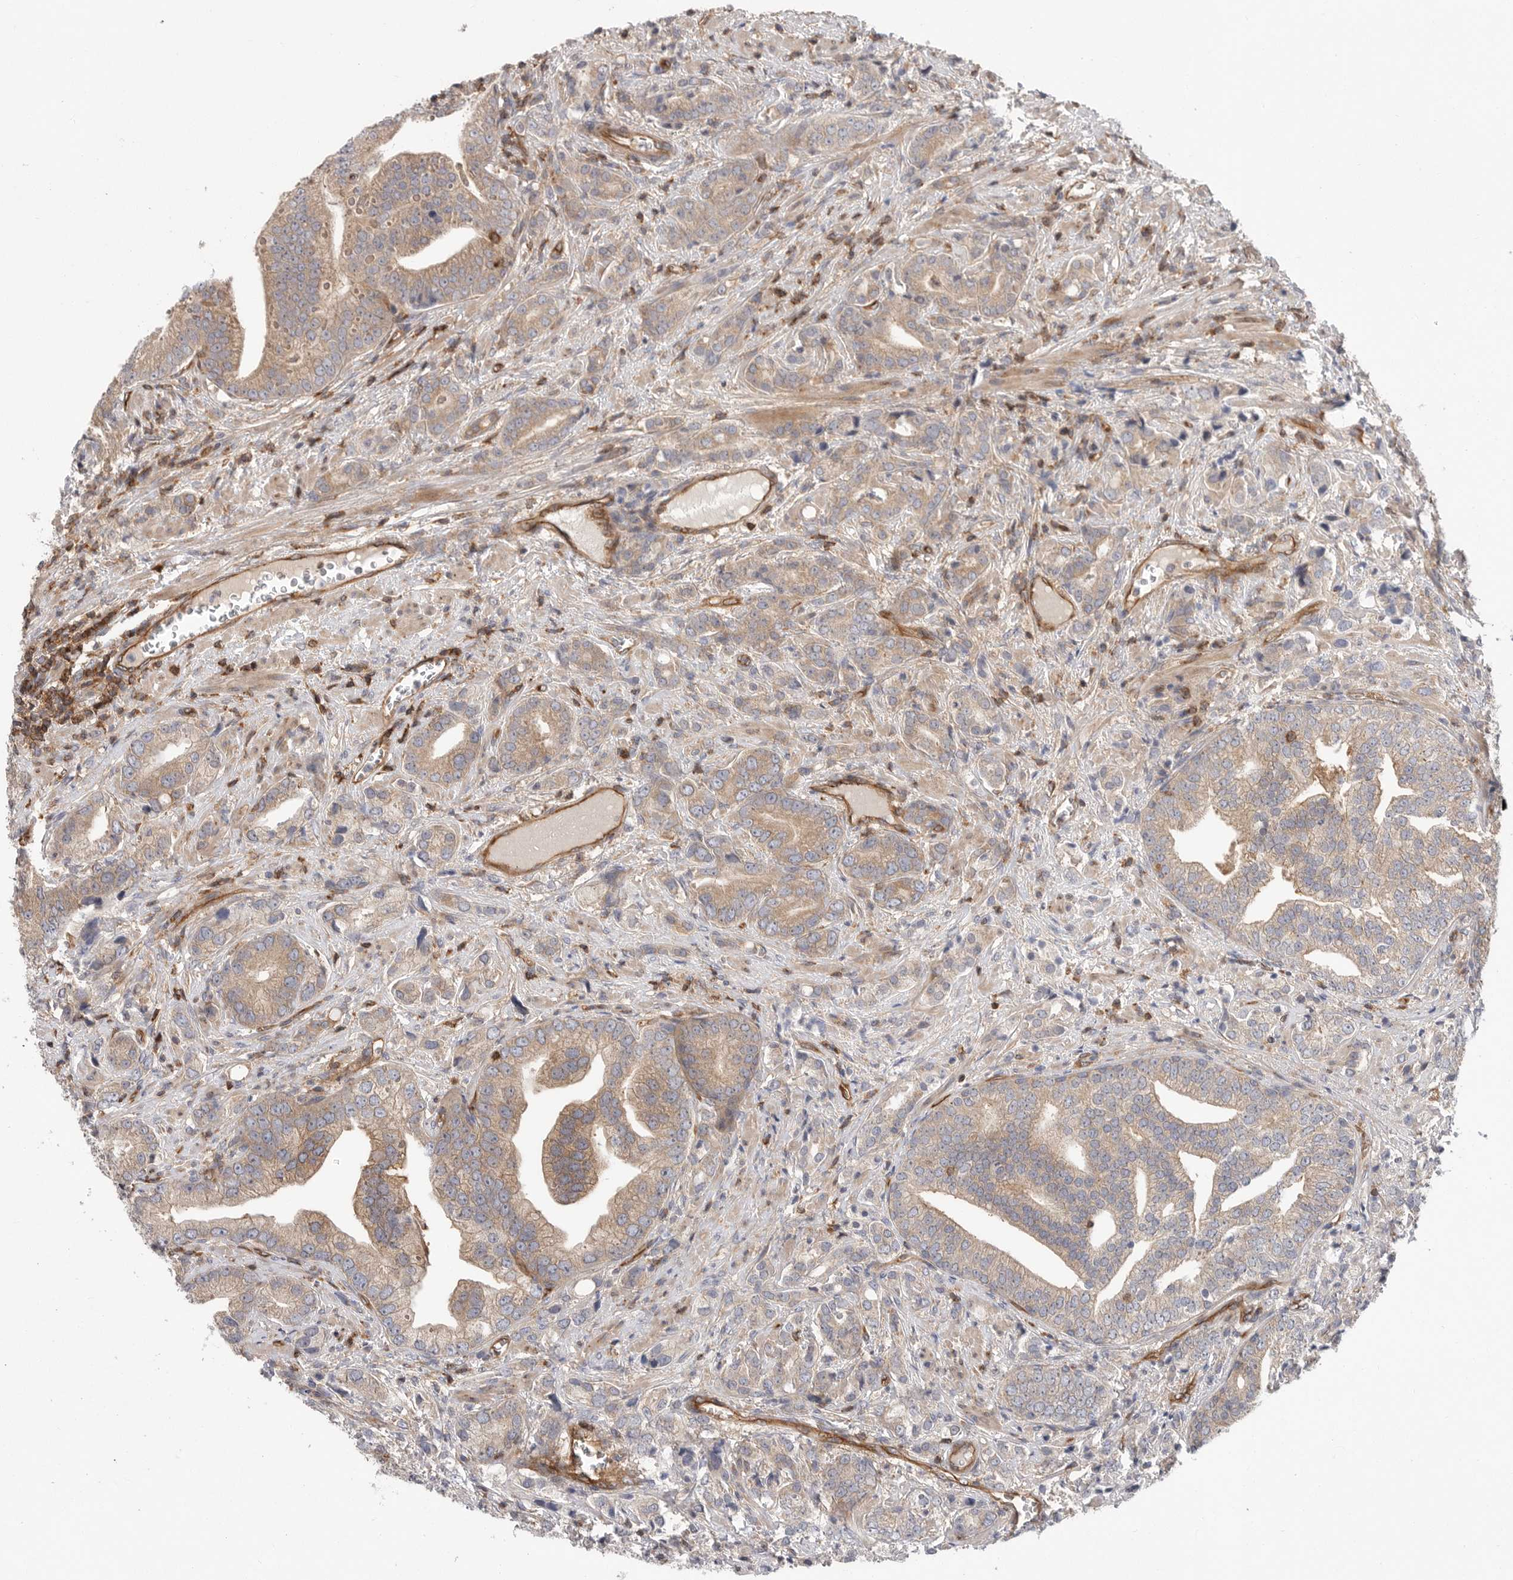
{"staining": {"intensity": "weak", "quantity": "25%-75%", "location": "cytoplasmic/membranous"}, "tissue": "prostate cancer", "cell_type": "Tumor cells", "image_type": "cancer", "snomed": [{"axis": "morphology", "description": "Adenocarcinoma, High grade"}, {"axis": "topography", "description": "Prostate"}], "caption": "IHC micrograph of adenocarcinoma (high-grade) (prostate) stained for a protein (brown), which reveals low levels of weak cytoplasmic/membranous staining in approximately 25%-75% of tumor cells.", "gene": "PRKCH", "patient": {"sex": "male", "age": 57}}